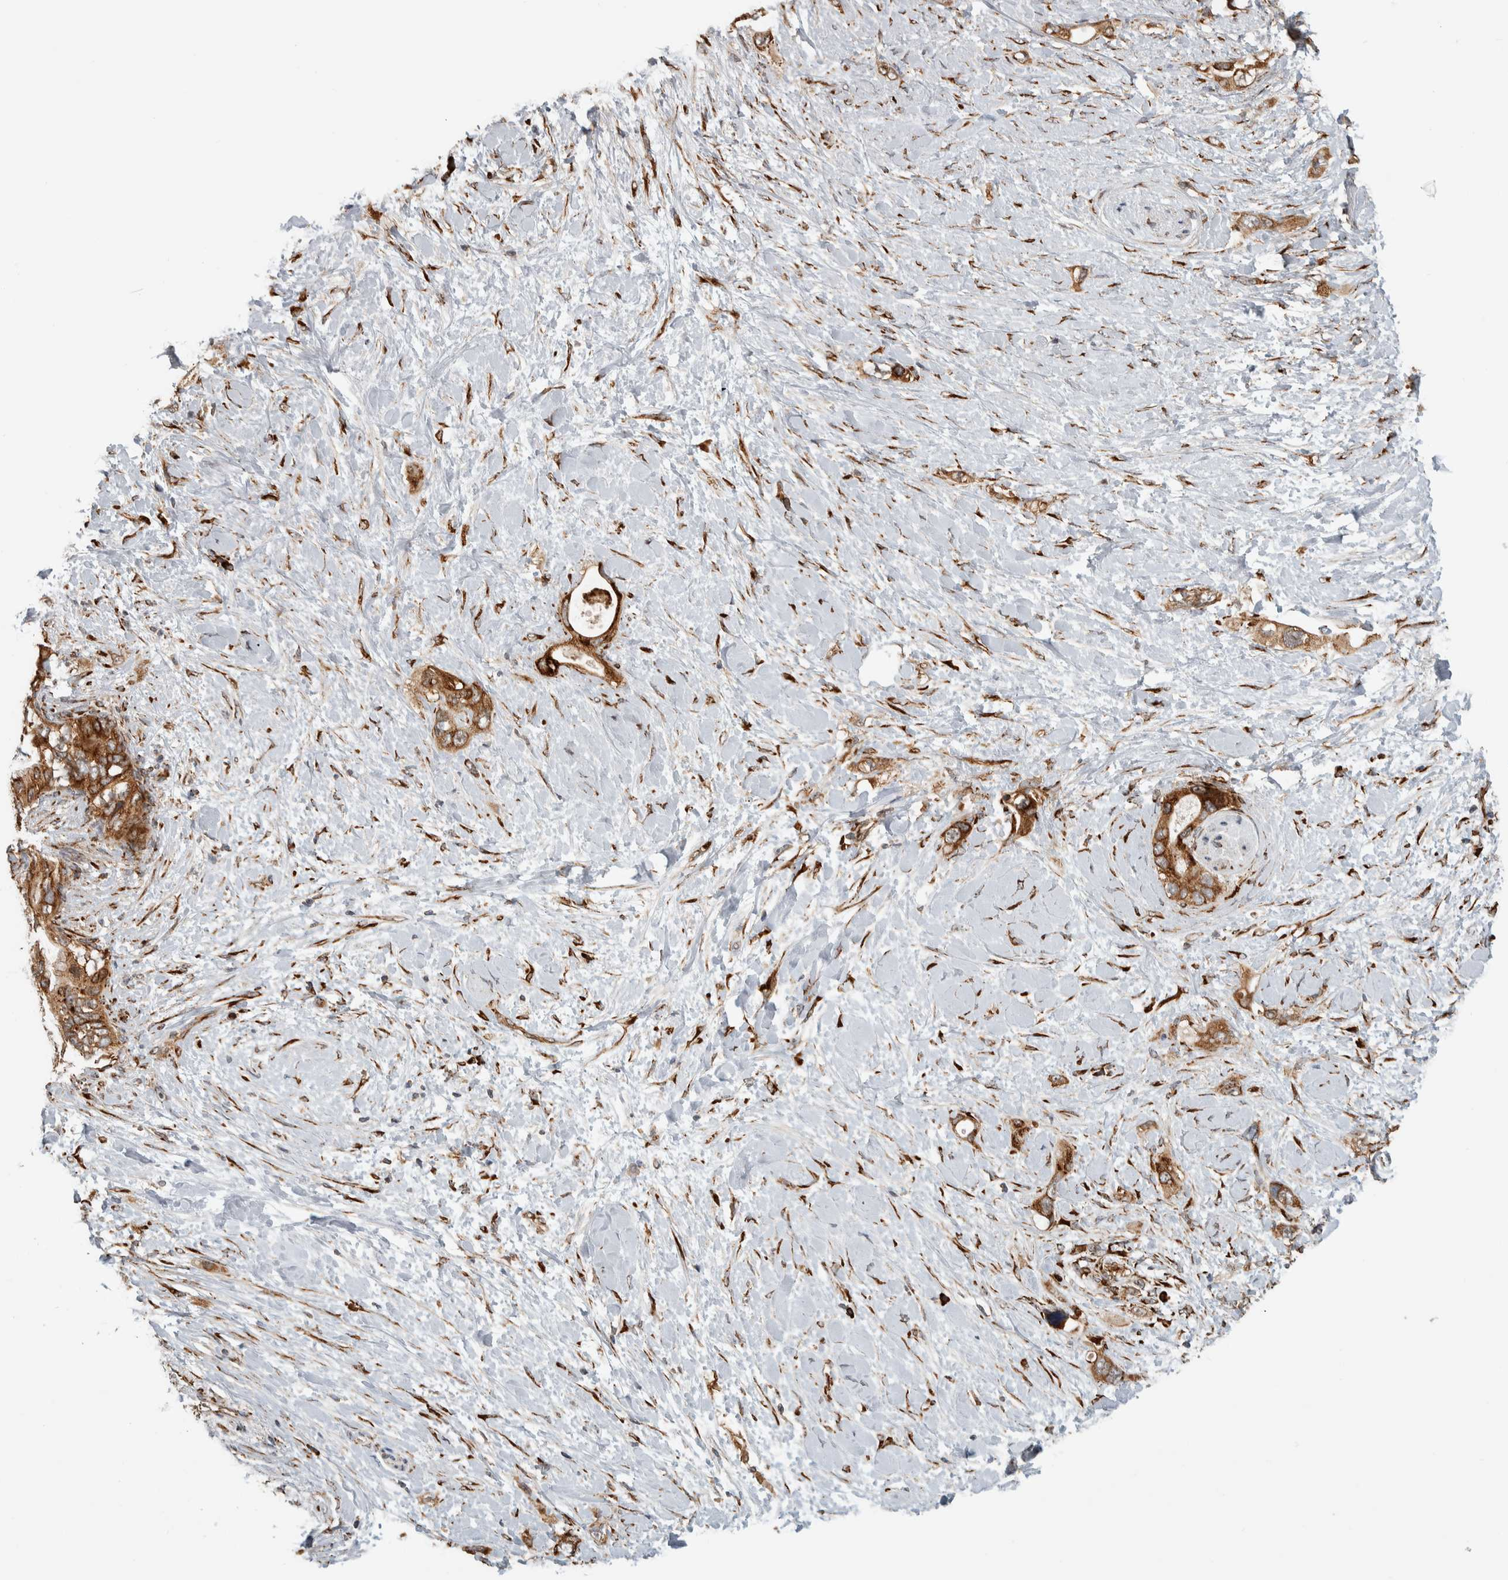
{"staining": {"intensity": "moderate", "quantity": ">75%", "location": "cytoplasmic/membranous"}, "tissue": "pancreatic cancer", "cell_type": "Tumor cells", "image_type": "cancer", "snomed": [{"axis": "morphology", "description": "Adenocarcinoma, NOS"}, {"axis": "topography", "description": "Pancreas"}], "caption": "This photomicrograph displays pancreatic cancer (adenocarcinoma) stained with immunohistochemistry (IHC) to label a protein in brown. The cytoplasmic/membranous of tumor cells show moderate positivity for the protein. Nuclei are counter-stained blue.", "gene": "EIF3H", "patient": {"sex": "female", "age": 56}}